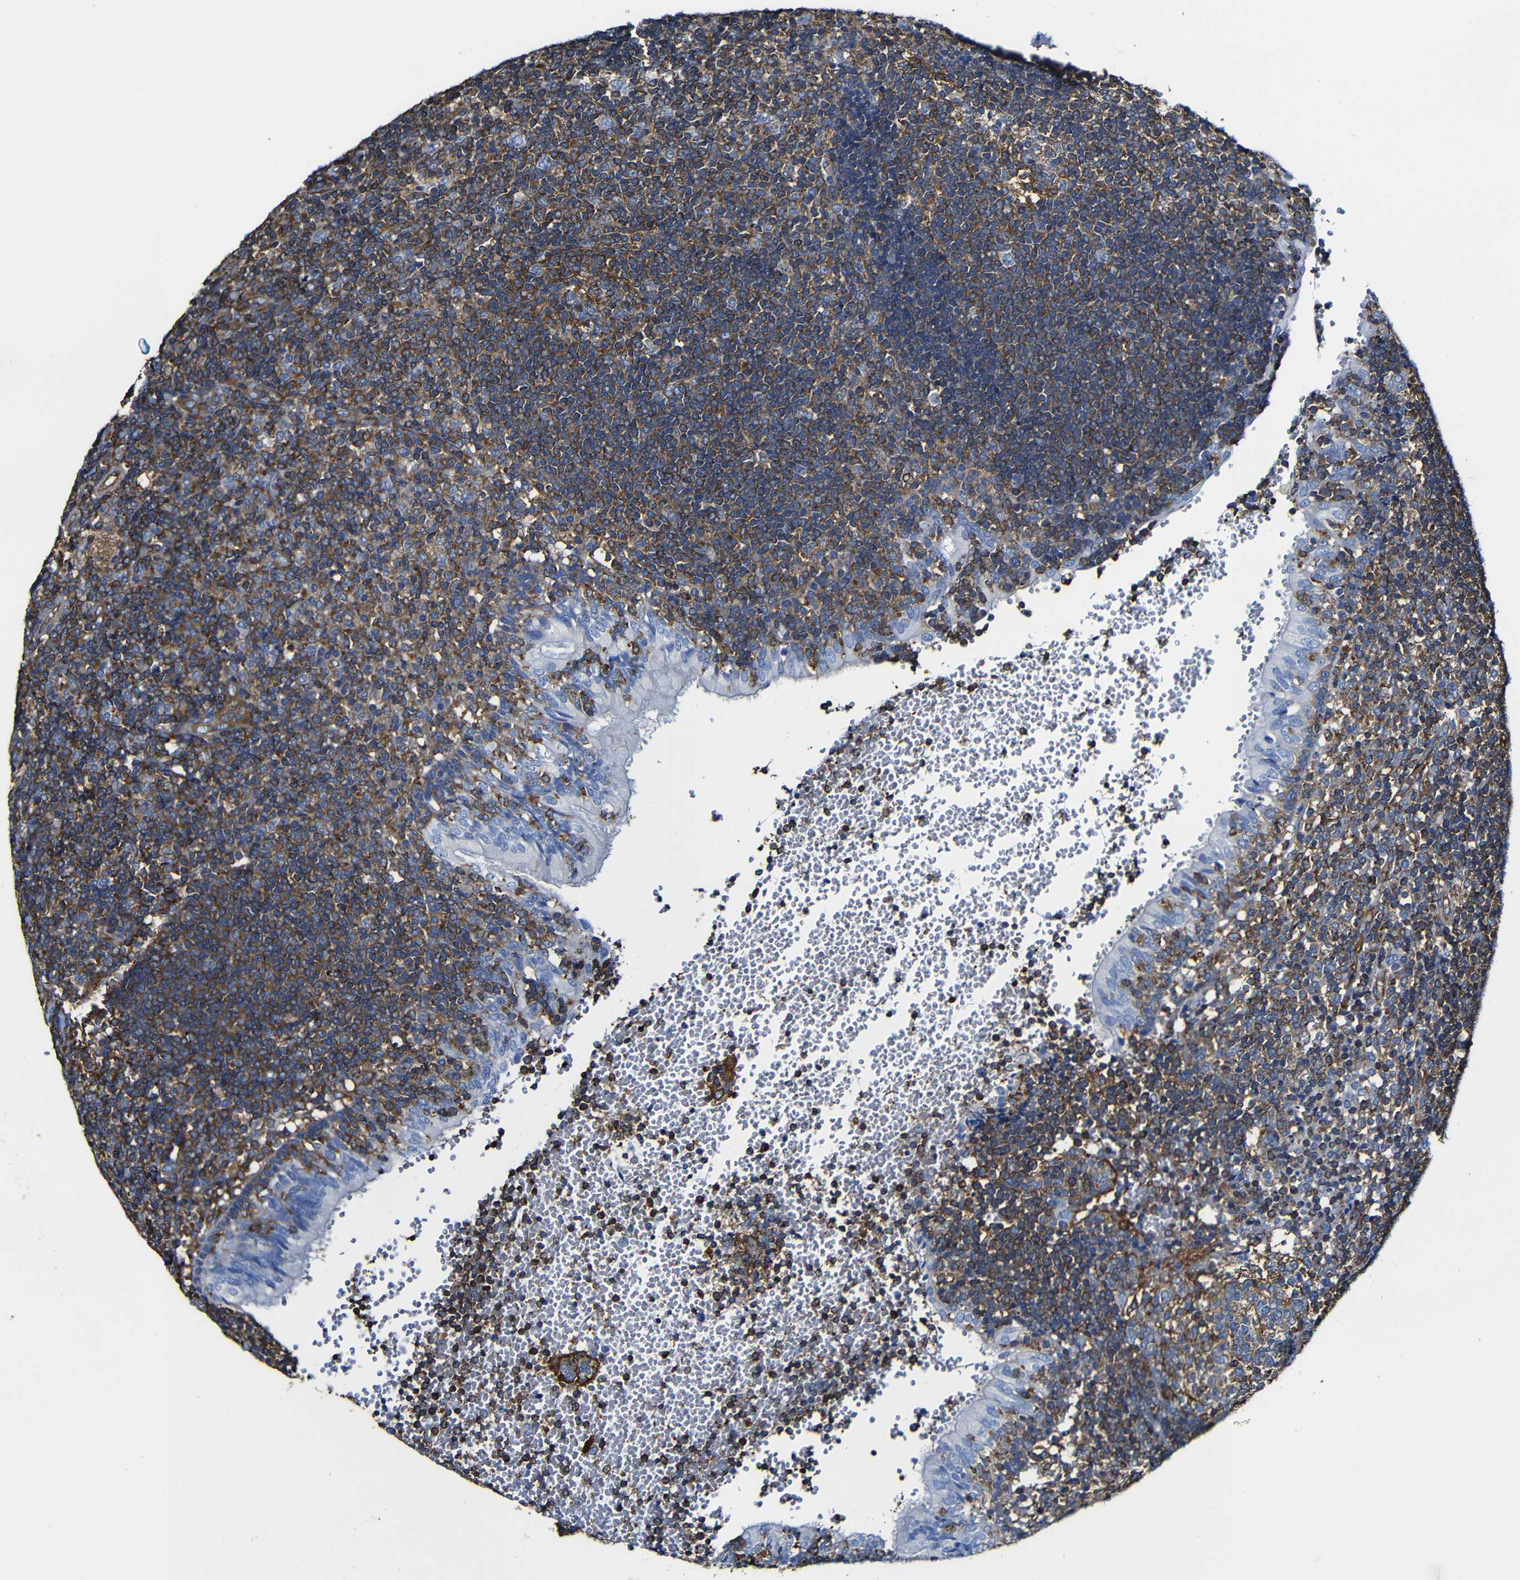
{"staining": {"intensity": "strong", "quantity": ">75%", "location": "cytoplasmic/membranous"}, "tissue": "tonsil", "cell_type": "Germinal center cells", "image_type": "normal", "snomed": [{"axis": "morphology", "description": "Normal tissue, NOS"}, {"axis": "topography", "description": "Tonsil"}], "caption": "Immunohistochemistry (IHC) of unremarkable tonsil shows high levels of strong cytoplasmic/membranous positivity in approximately >75% of germinal center cells. Nuclei are stained in blue.", "gene": "MSN", "patient": {"sex": "female", "age": 40}}